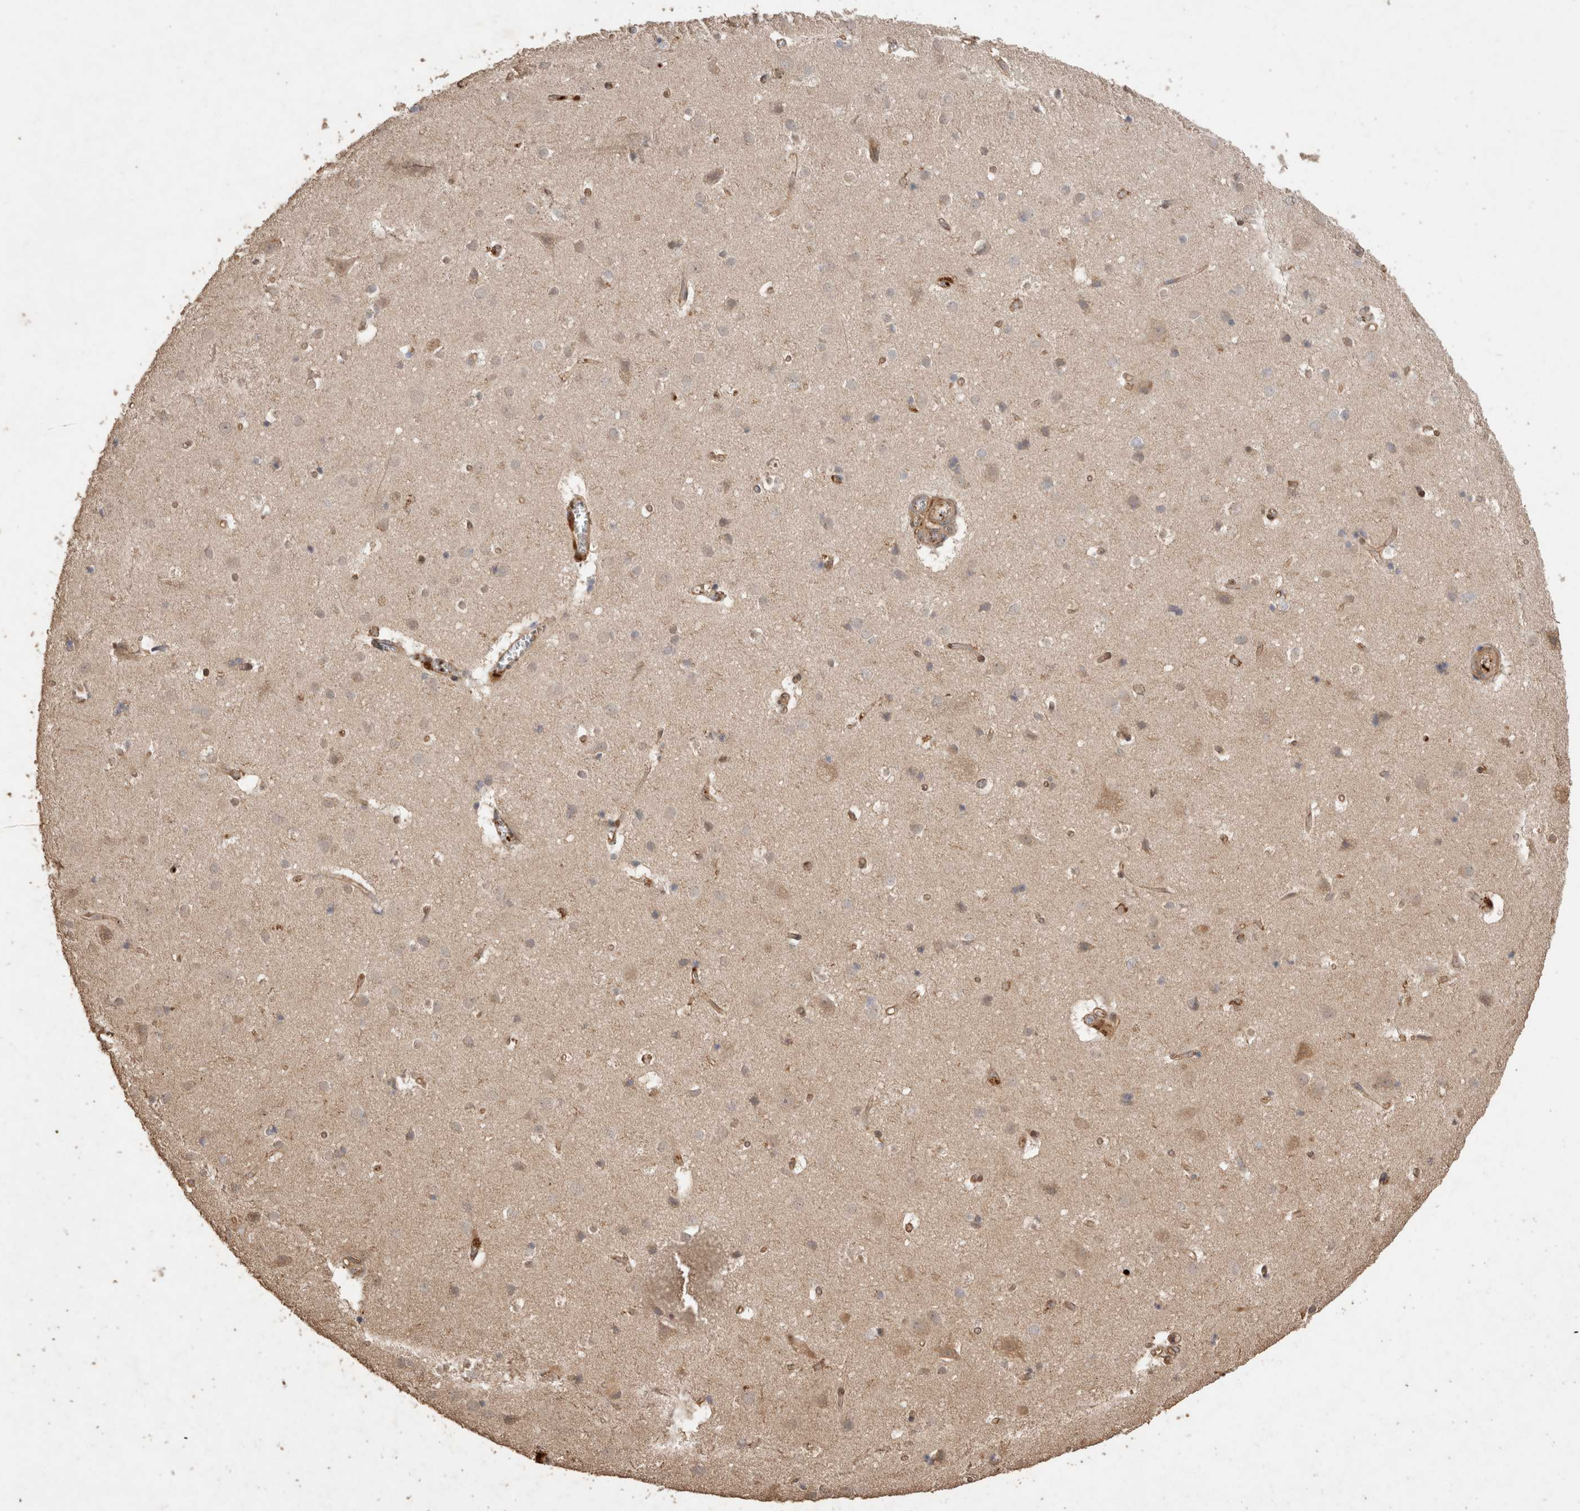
{"staining": {"intensity": "moderate", "quantity": ">75%", "location": "cytoplasmic/membranous"}, "tissue": "cerebral cortex", "cell_type": "Endothelial cells", "image_type": "normal", "snomed": [{"axis": "morphology", "description": "Normal tissue, NOS"}, {"axis": "topography", "description": "Cerebral cortex"}], "caption": "Protein analysis of benign cerebral cortex demonstrates moderate cytoplasmic/membranous expression in approximately >75% of endothelial cells.", "gene": "SNX31", "patient": {"sex": "male", "age": 54}}